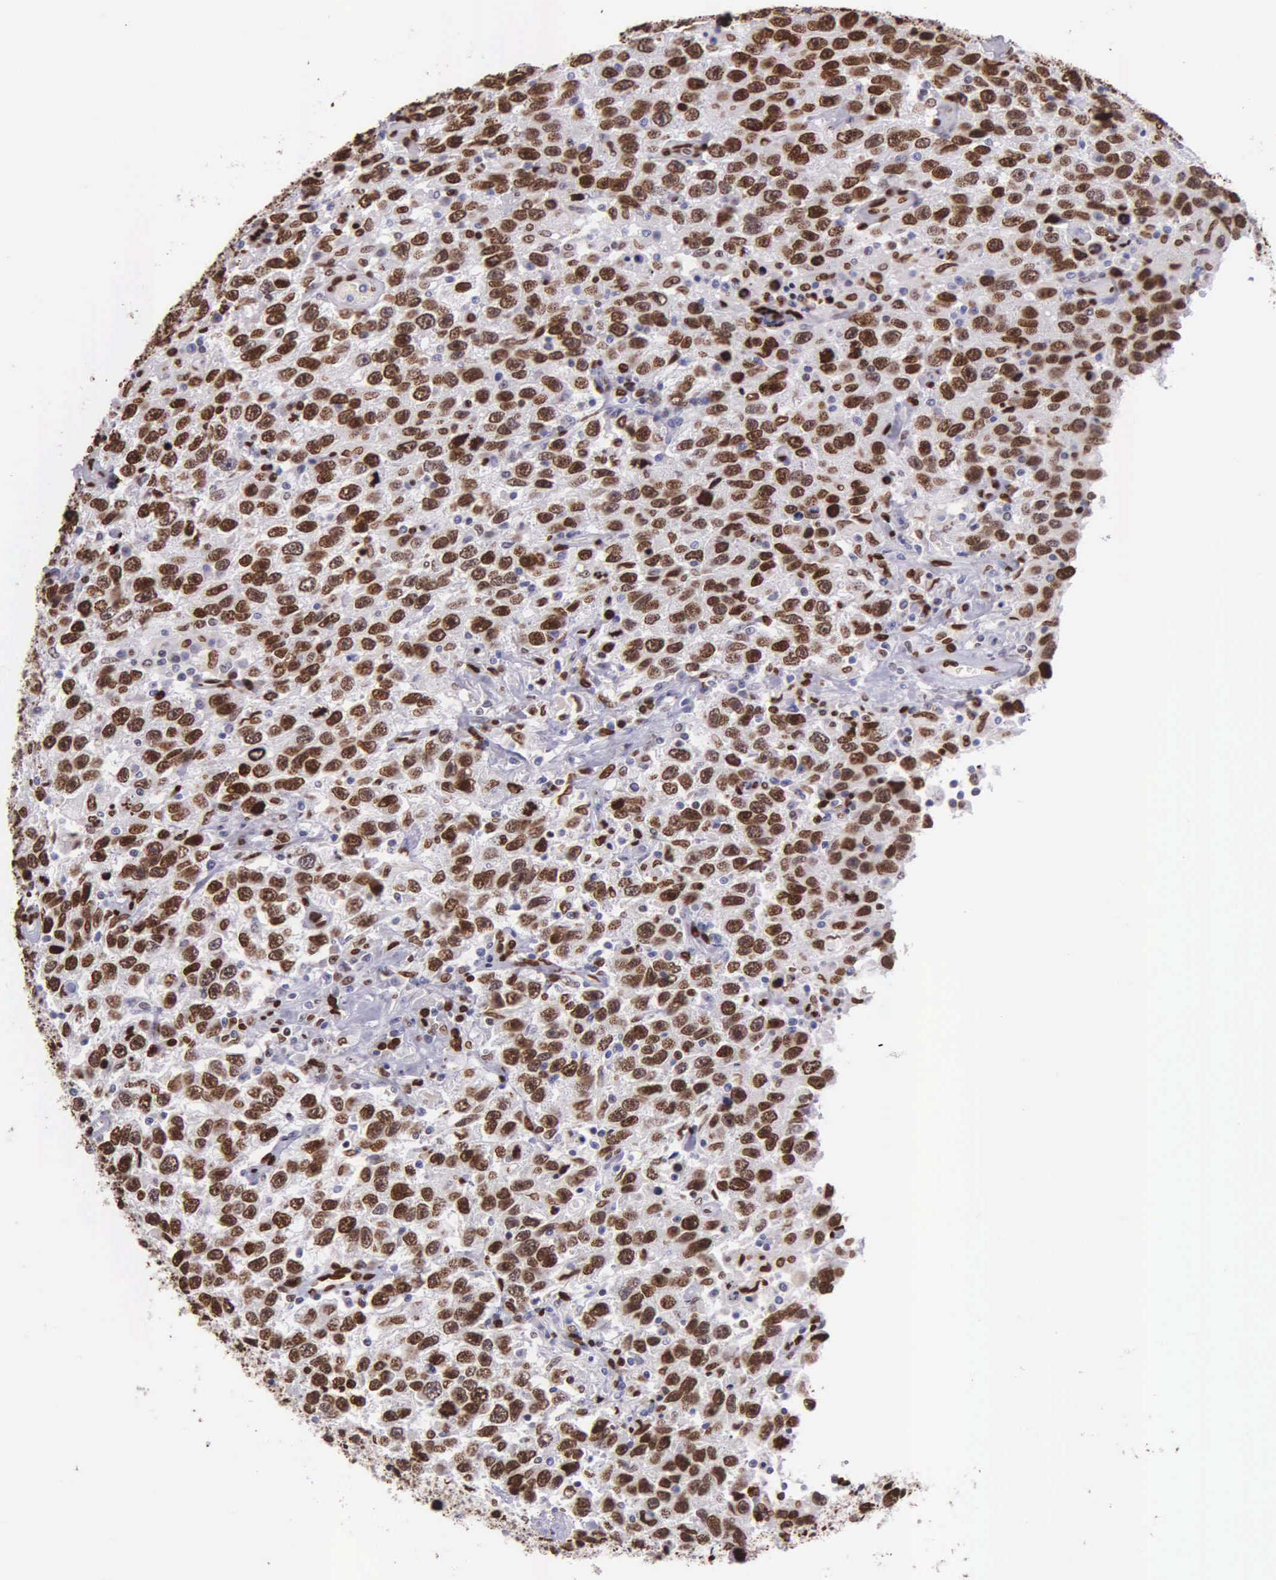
{"staining": {"intensity": "strong", "quantity": ">75%", "location": "nuclear"}, "tissue": "testis cancer", "cell_type": "Tumor cells", "image_type": "cancer", "snomed": [{"axis": "morphology", "description": "Seminoma, NOS"}, {"axis": "topography", "description": "Testis"}], "caption": "Human testis seminoma stained for a protein (brown) exhibits strong nuclear positive expression in approximately >75% of tumor cells.", "gene": "H1-0", "patient": {"sex": "male", "age": 41}}